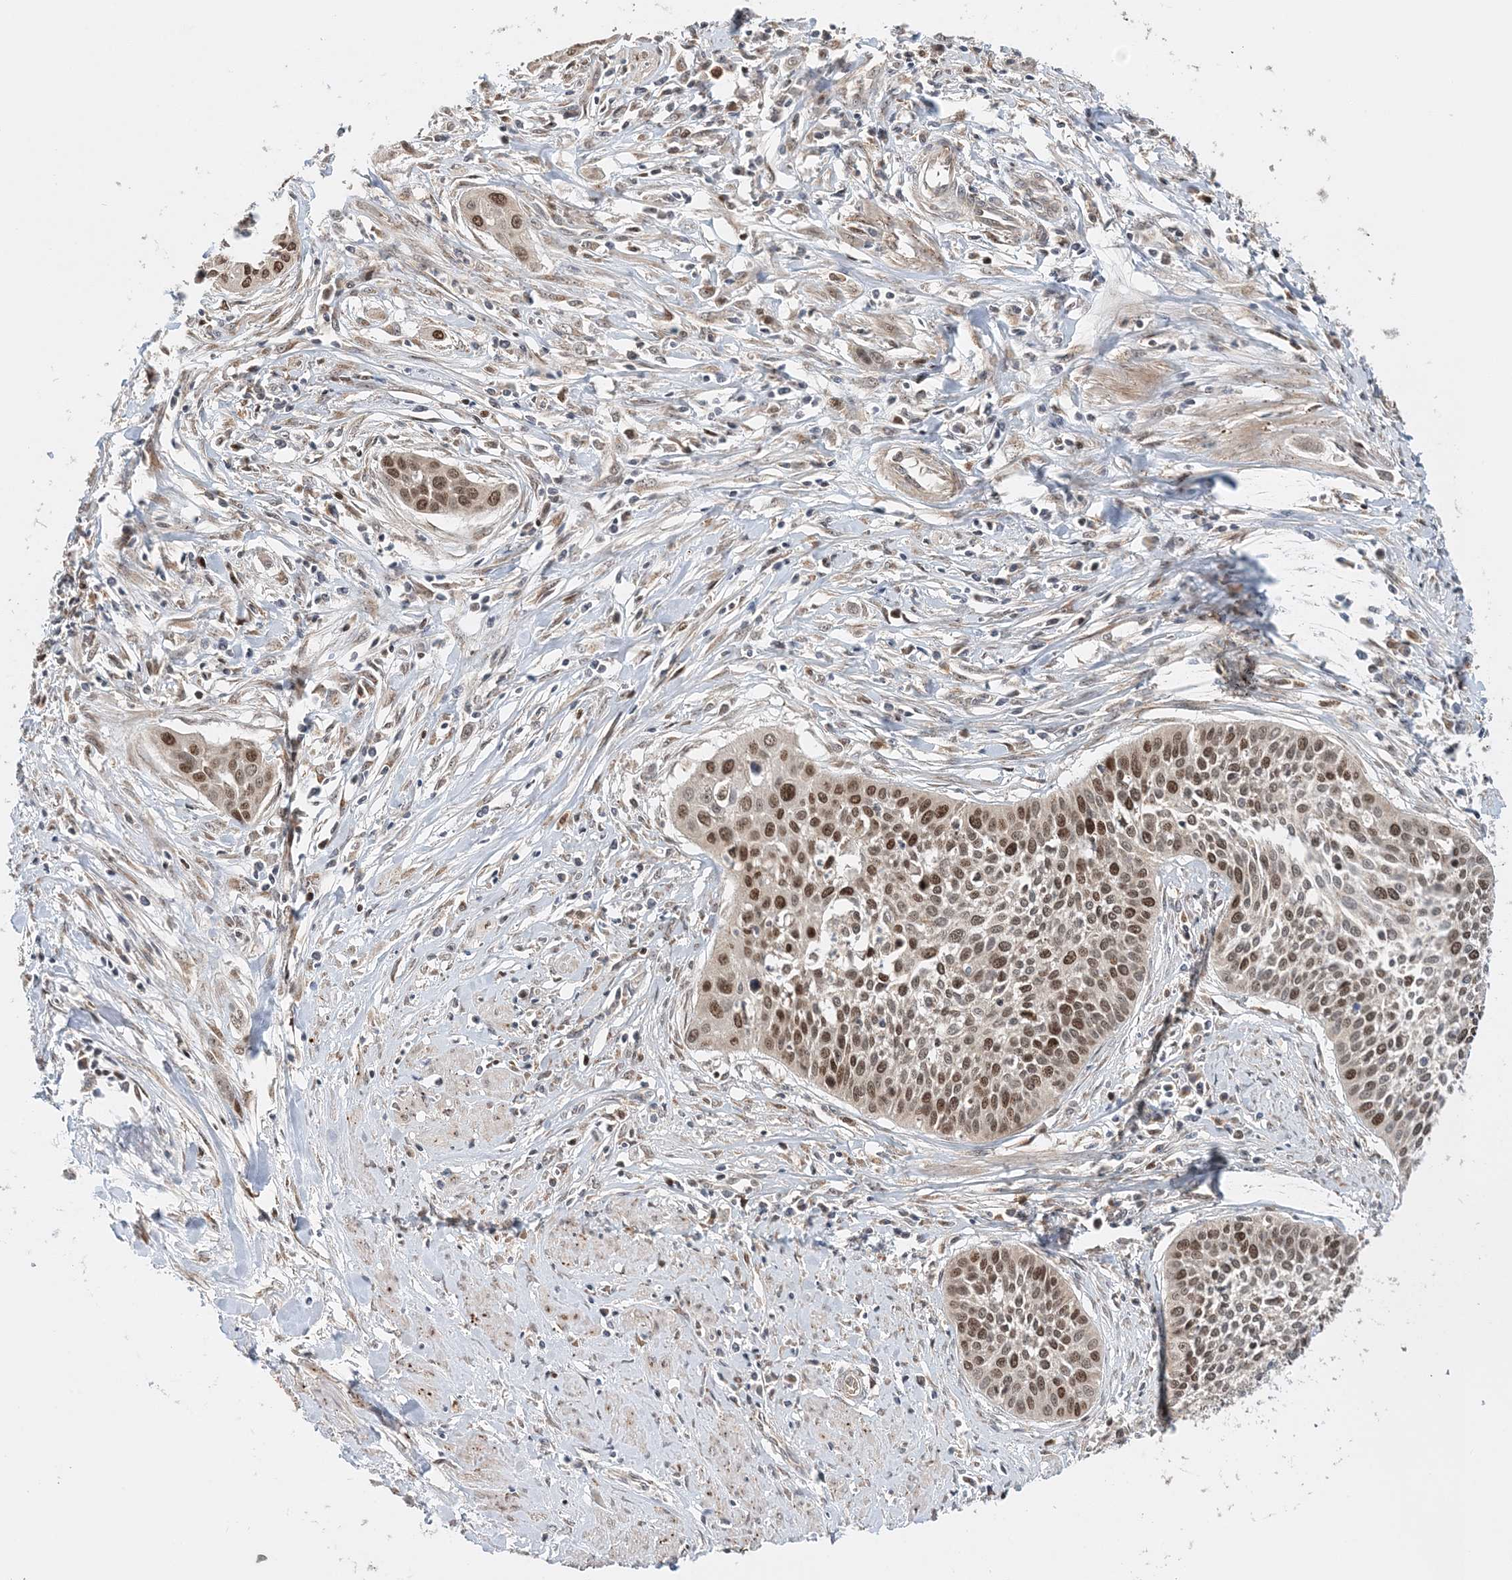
{"staining": {"intensity": "moderate", "quantity": ">75%", "location": "cytoplasmic/membranous,nuclear"}, "tissue": "cervical cancer", "cell_type": "Tumor cells", "image_type": "cancer", "snomed": [{"axis": "morphology", "description": "Squamous cell carcinoma, NOS"}, {"axis": "topography", "description": "Cervix"}], "caption": "Immunohistochemistry staining of cervical squamous cell carcinoma, which exhibits medium levels of moderate cytoplasmic/membranous and nuclear staining in about >75% of tumor cells indicating moderate cytoplasmic/membranous and nuclear protein positivity. The staining was performed using DAB (brown) for protein detection and nuclei were counterstained in hematoxylin (blue).", "gene": "KIF4A", "patient": {"sex": "female", "age": 34}}